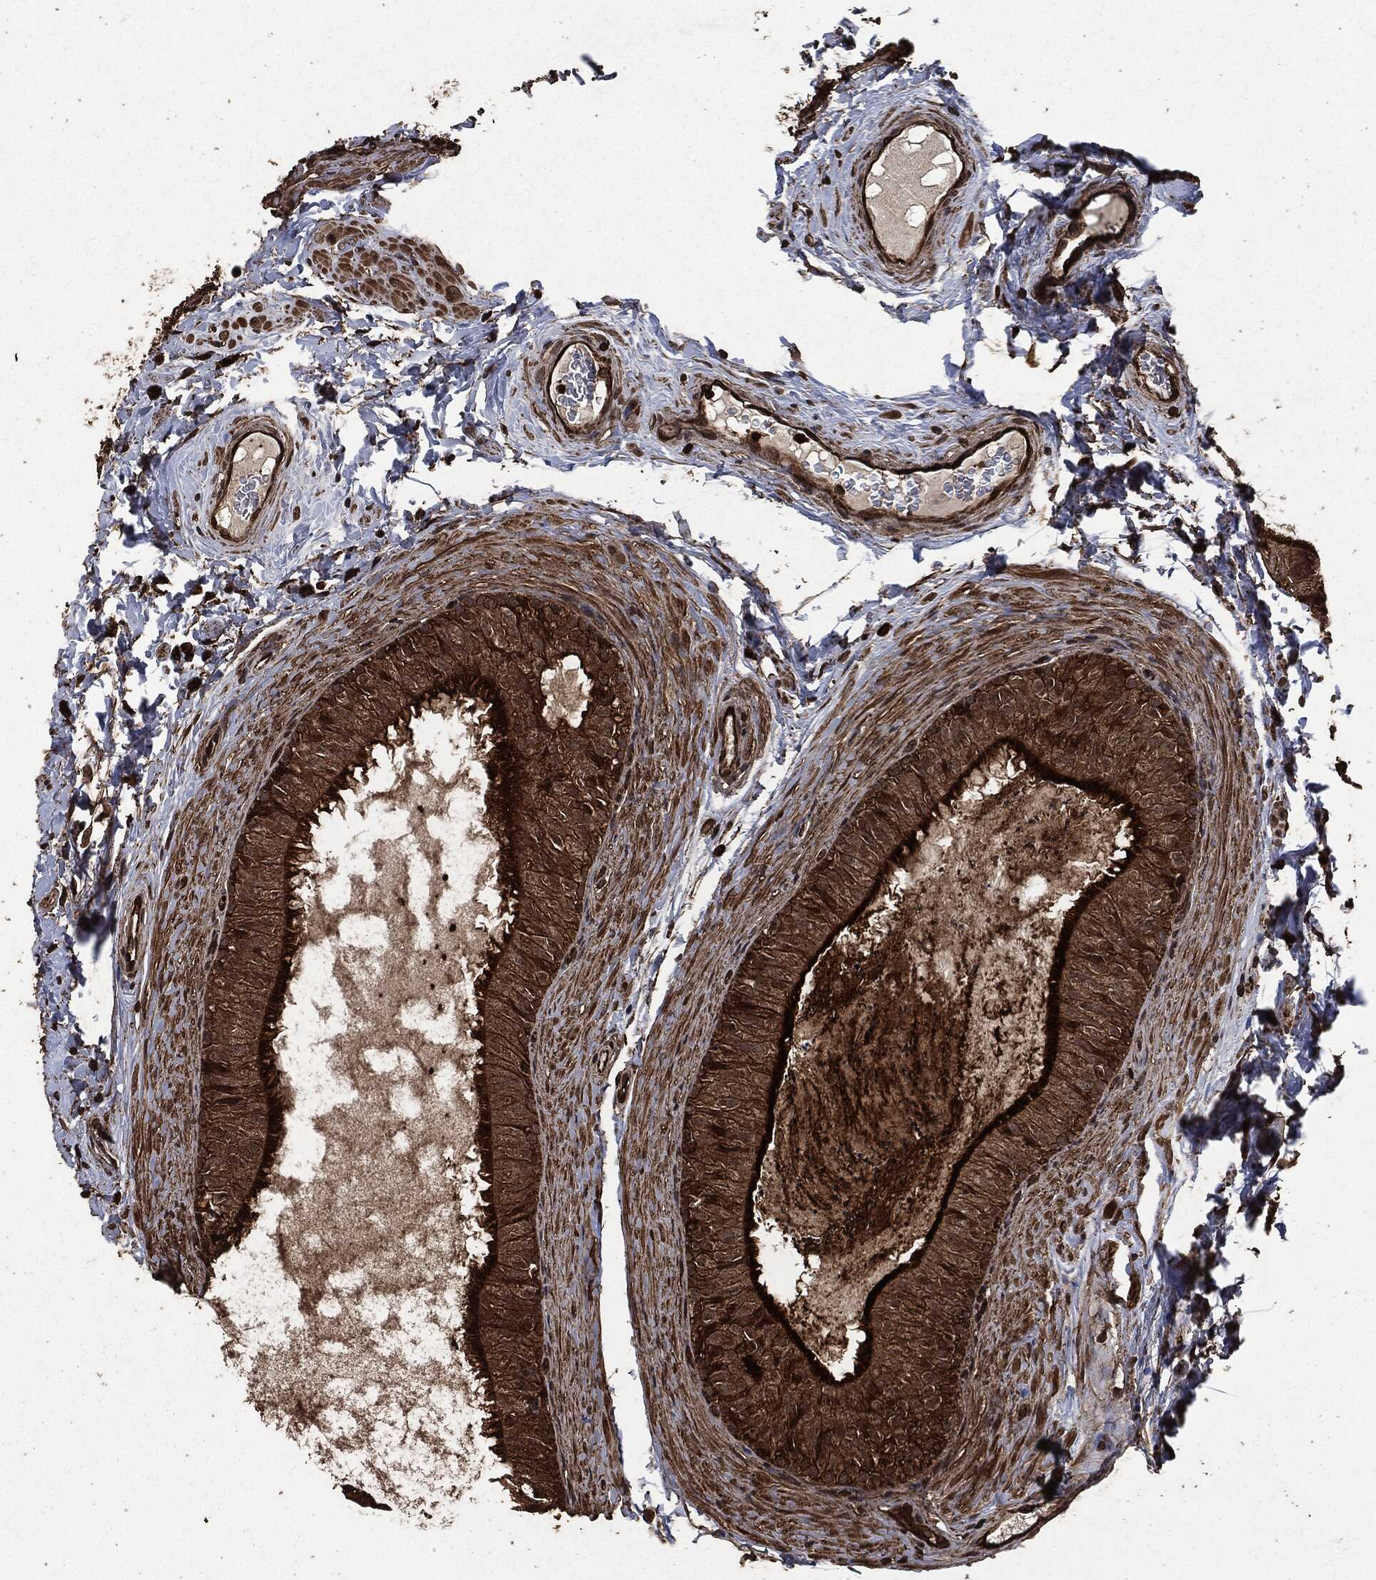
{"staining": {"intensity": "strong", "quantity": ">75%", "location": "cytoplasmic/membranous"}, "tissue": "epididymis", "cell_type": "Glandular cells", "image_type": "normal", "snomed": [{"axis": "morphology", "description": "Normal tissue, NOS"}, {"axis": "topography", "description": "Epididymis"}], "caption": "DAB (3,3'-diaminobenzidine) immunohistochemical staining of benign human epididymis exhibits strong cytoplasmic/membranous protein staining in approximately >75% of glandular cells.", "gene": "HRAS", "patient": {"sex": "male", "age": 34}}